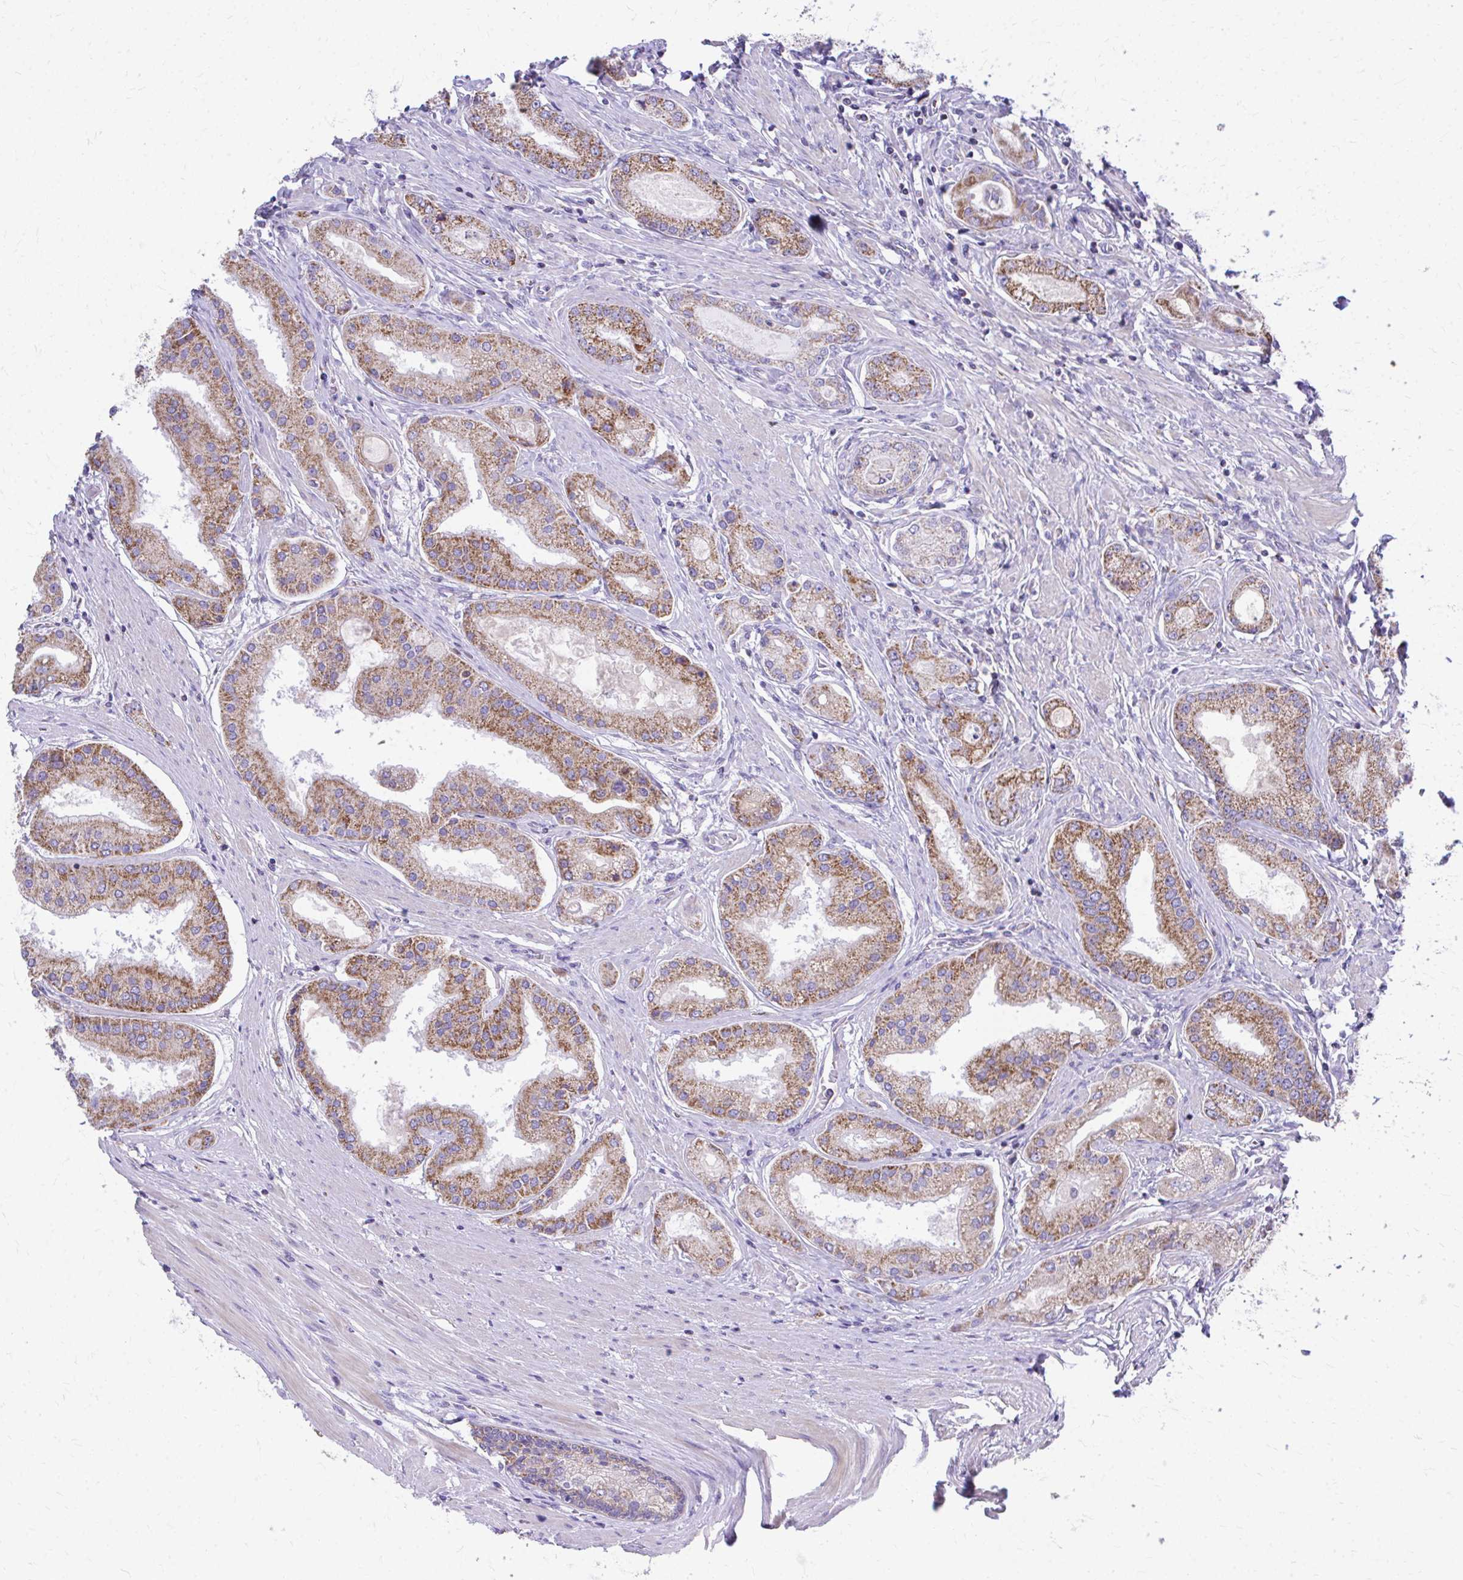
{"staining": {"intensity": "moderate", "quantity": ">75%", "location": "cytoplasmic/membranous"}, "tissue": "prostate cancer", "cell_type": "Tumor cells", "image_type": "cancer", "snomed": [{"axis": "morphology", "description": "Adenocarcinoma, High grade"}, {"axis": "topography", "description": "Prostate"}], "caption": "Immunohistochemical staining of high-grade adenocarcinoma (prostate) reveals moderate cytoplasmic/membranous protein positivity in approximately >75% of tumor cells.", "gene": "MRPL19", "patient": {"sex": "male", "age": 67}}